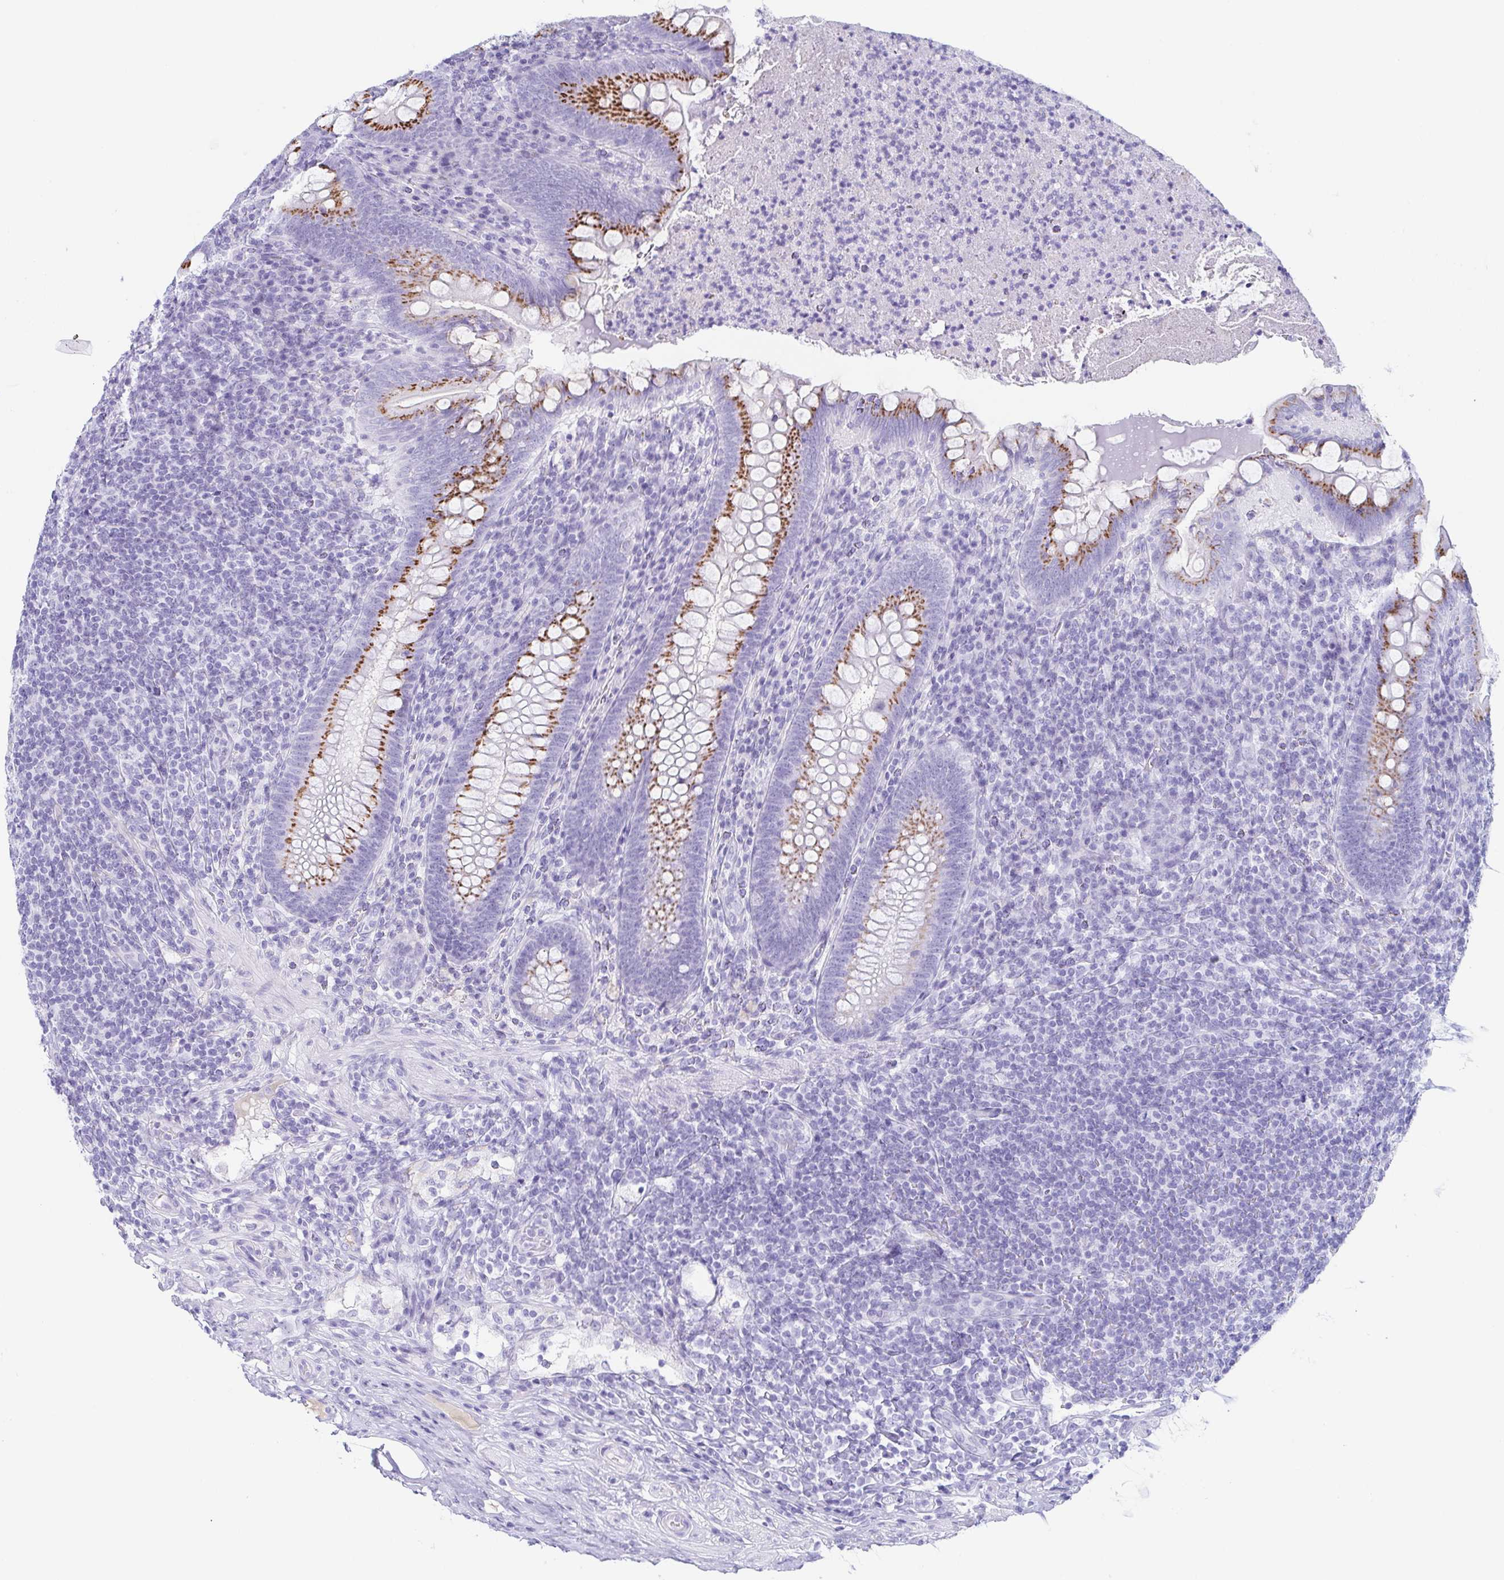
{"staining": {"intensity": "moderate", "quantity": "25%-75%", "location": "cytoplasmic/membranous"}, "tissue": "appendix", "cell_type": "Glandular cells", "image_type": "normal", "snomed": [{"axis": "morphology", "description": "Normal tissue, NOS"}, {"axis": "topography", "description": "Appendix"}], "caption": "Immunohistochemical staining of benign human appendix reveals moderate cytoplasmic/membranous protein positivity in about 25%-75% of glandular cells. (DAB (3,3'-diaminobenzidine) IHC with brightfield microscopy, high magnification).", "gene": "LDLRAD1", "patient": {"sex": "male", "age": 47}}